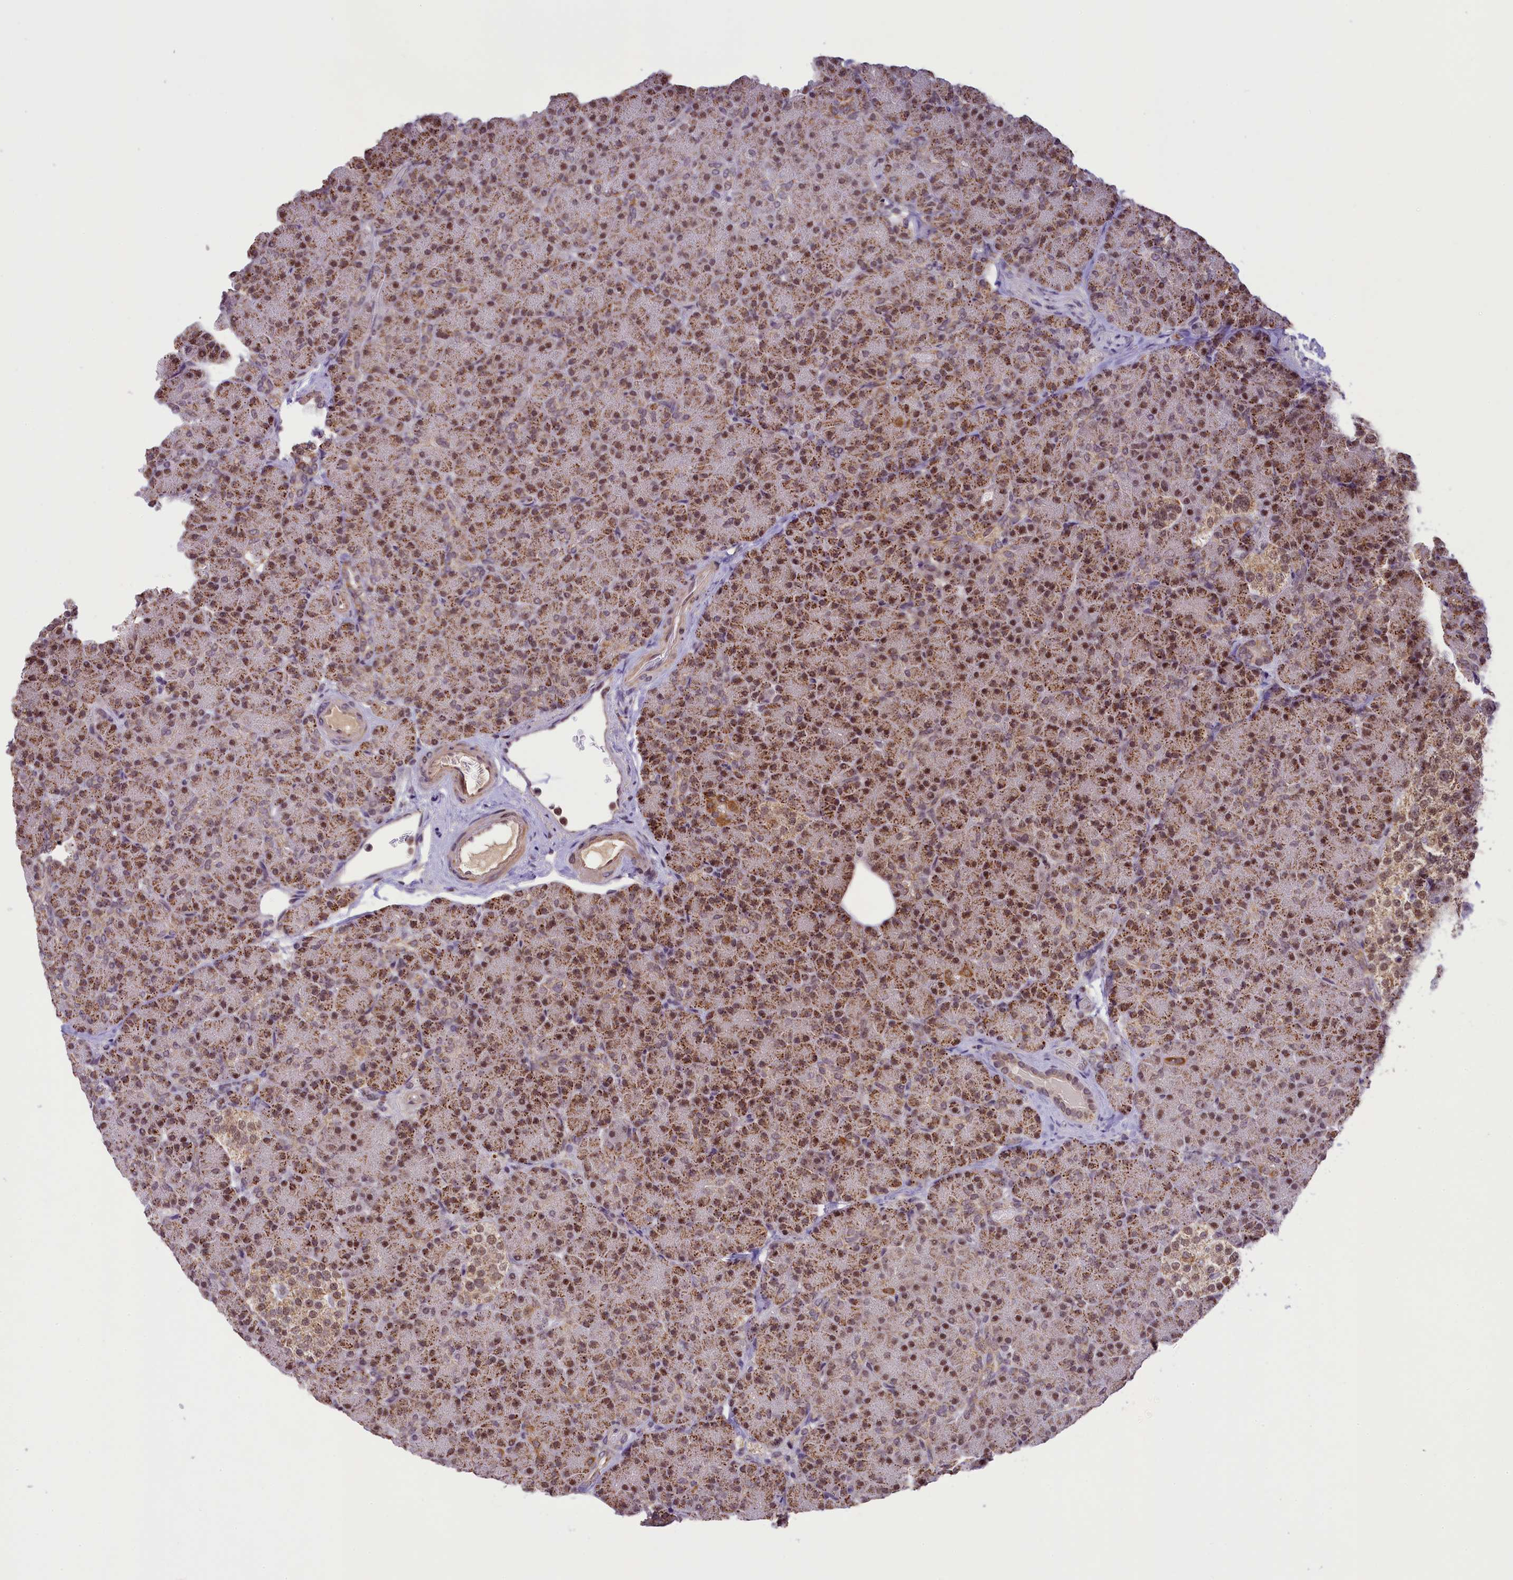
{"staining": {"intensity": "moderate", "quantity": ">75%", "location": "cytoplasmic/membranous,nuclear"}, "tissue": "pancreas", "cell_type": "Exocrine glandular cells", "image_type": "normal", "snomed": [{"axis": "morphology", "description": "Normal tissue, NOS"}, {"axis": "topography", "description": "Pancreas"}], "caption": "Immunohistochemistry (IHC) photomicrograph of normal human pancreas stained for a protein (brown), which exhibits medium levels of moderate cytoplasmic/membranous,nuclear expression in approximately >75% of exocrine glandular cells.", "gene": "PAF1", "patient": {"sex": "female", "age": 43}}